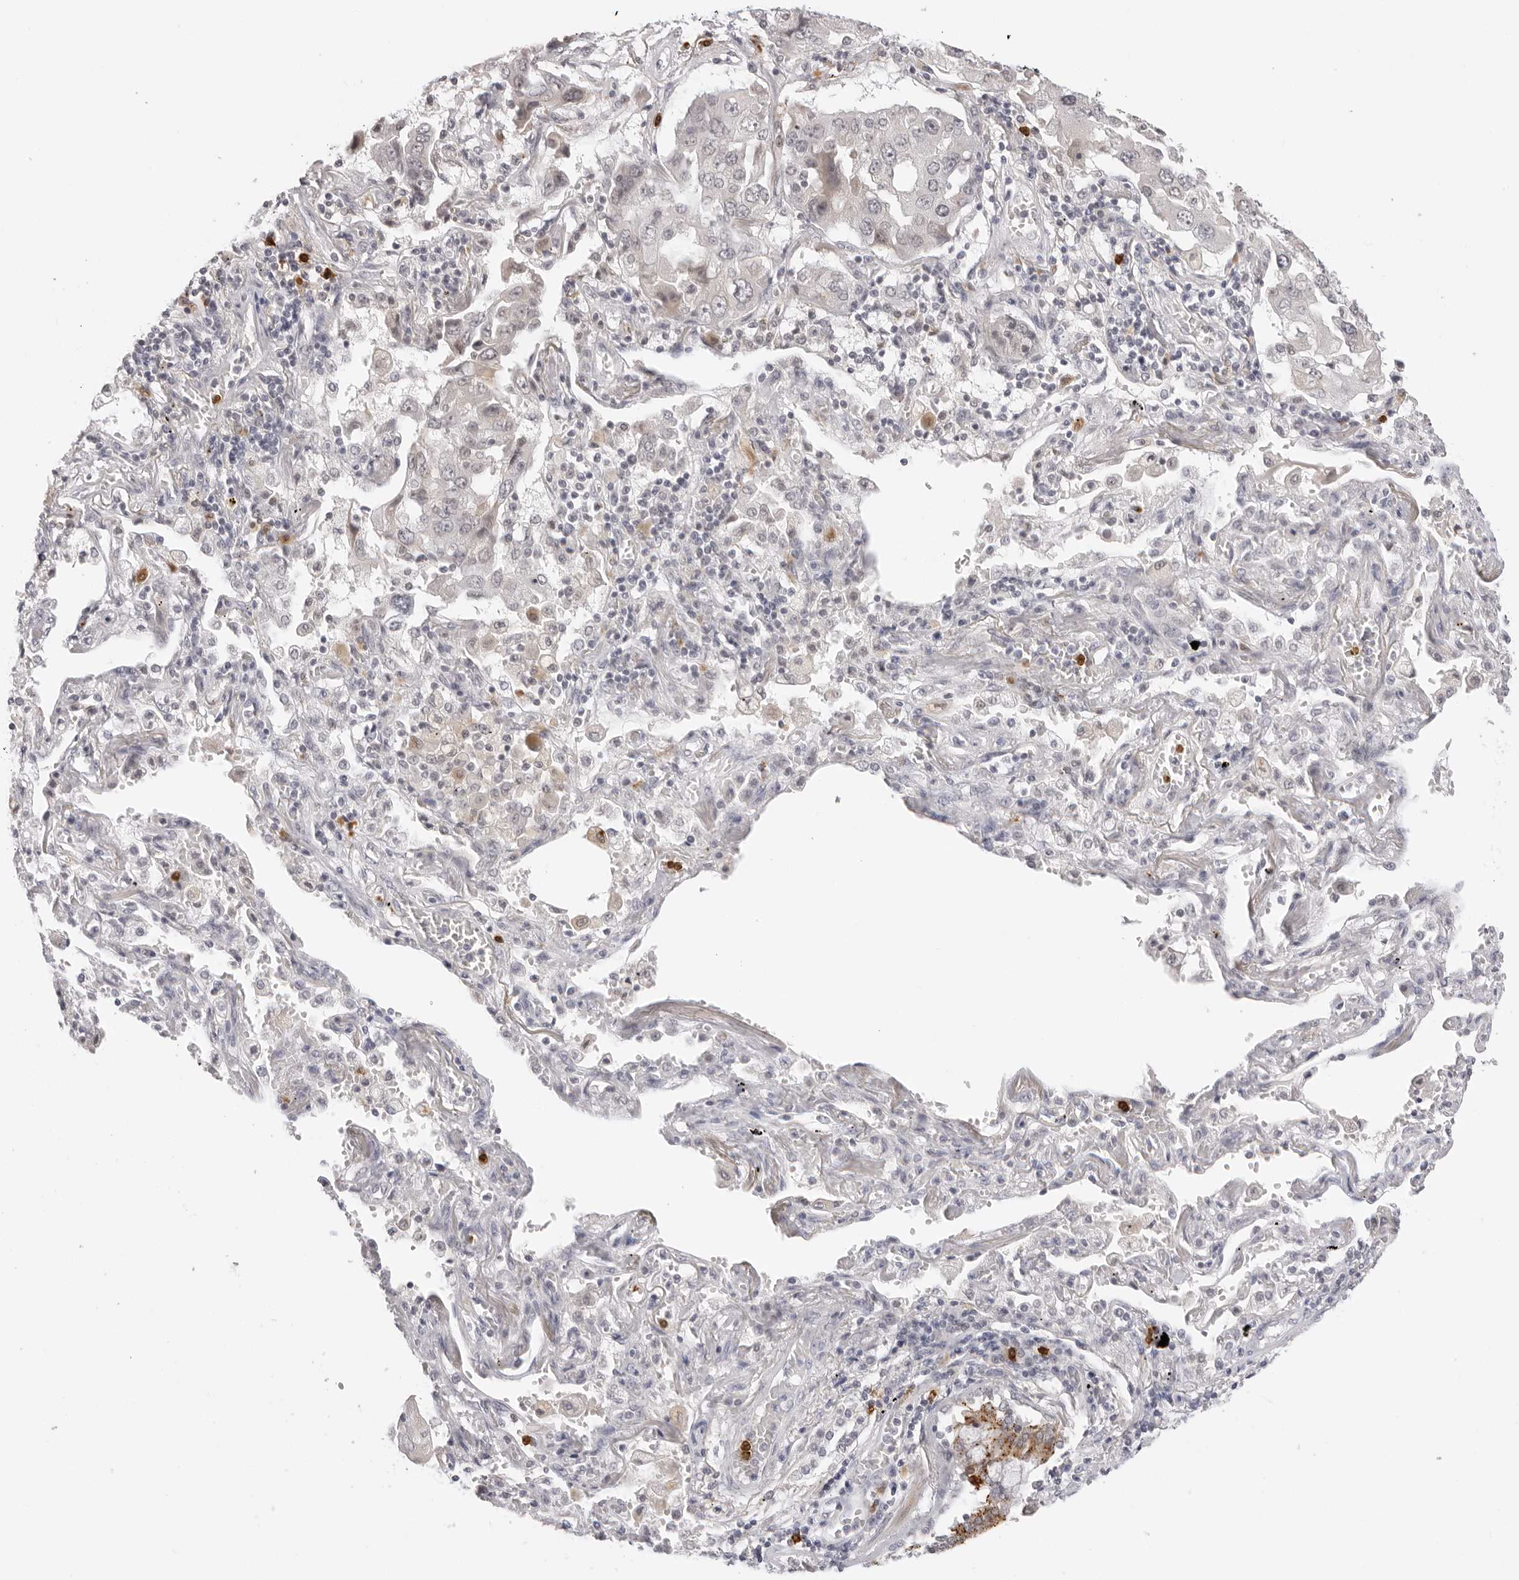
{"staining": {"intensity": "negative", "quantity": "none", "location": "none"}, "tissue": "lung cancer", "cell_type": "Tumor cells", "image_type": "cancer", "snomed": [{"axis": "morphology", "description": "Adenocarcinoma, NOS"}, {"axis": "topography", "description": "Lung"}], "caption": "This micrograph is of lung cancer (adenocarcinoma) stained with immunohistochemistry (IHC) to label a protein in brown with the nuclei are counter-stained blue. There is no positivity in tumor cells.", "gene": "STRADB", "patient": {"sex": "female", "age": 65}}